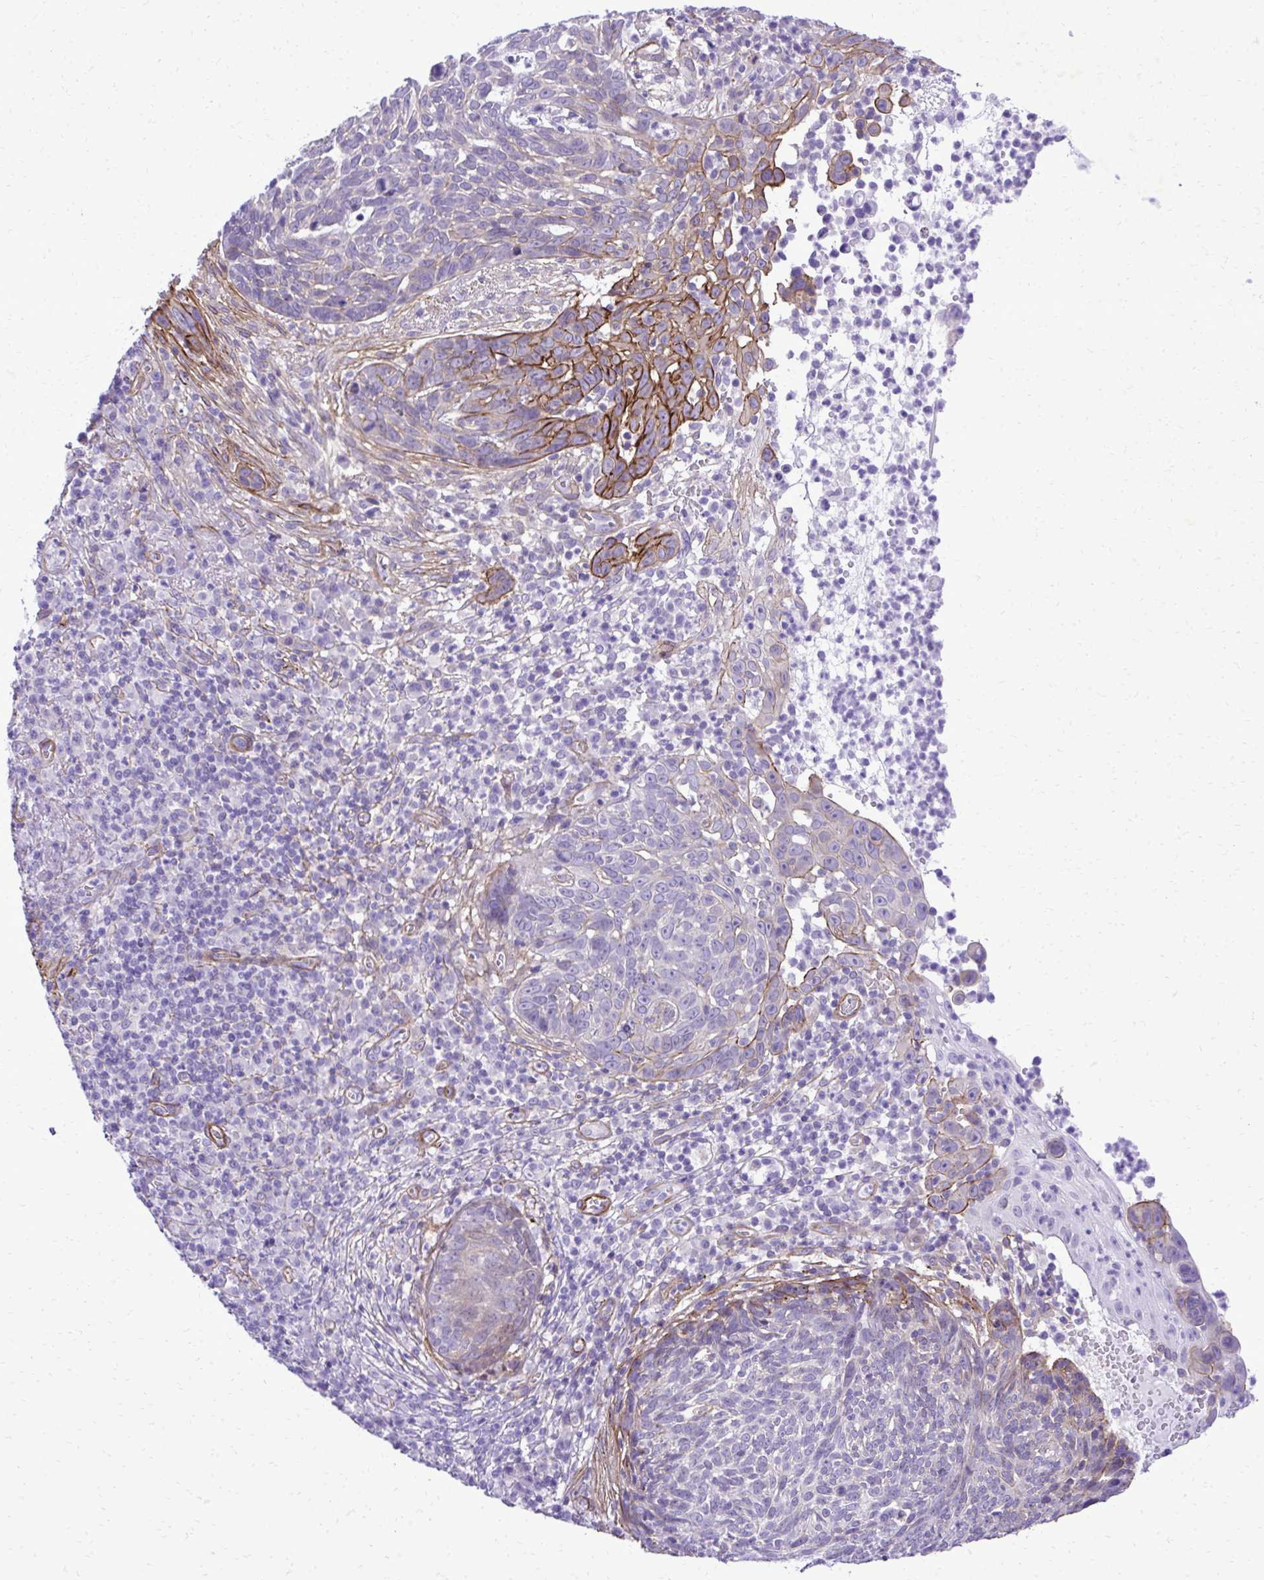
{"staining": {"intensity": "moderate", "quantity": "<25%", "location": "cytoplasmic/membranous"}, "tissue": "skin cancer", "cell_type": "Tumor cells", "image_type": "cancer", "snomed": [{"axis": "morphology", "description": "Basal cell carcinoma"}, {"axis": "topography", "description": "Skin"}, {"axis": "topography", "description": "Skin of face"}], "caption": "Tumor cells show low levels of moderate cytoplasmic/membranous staining in approximately <25% of cells in basal cell carcinoma (skin). The staining was performed using DAB, with brown indicating positive protein expression. Nuclei are stained blue with hematoxylin.", "gene": "PITPNM3", "patient": {"sex": "female", "age": 95}}